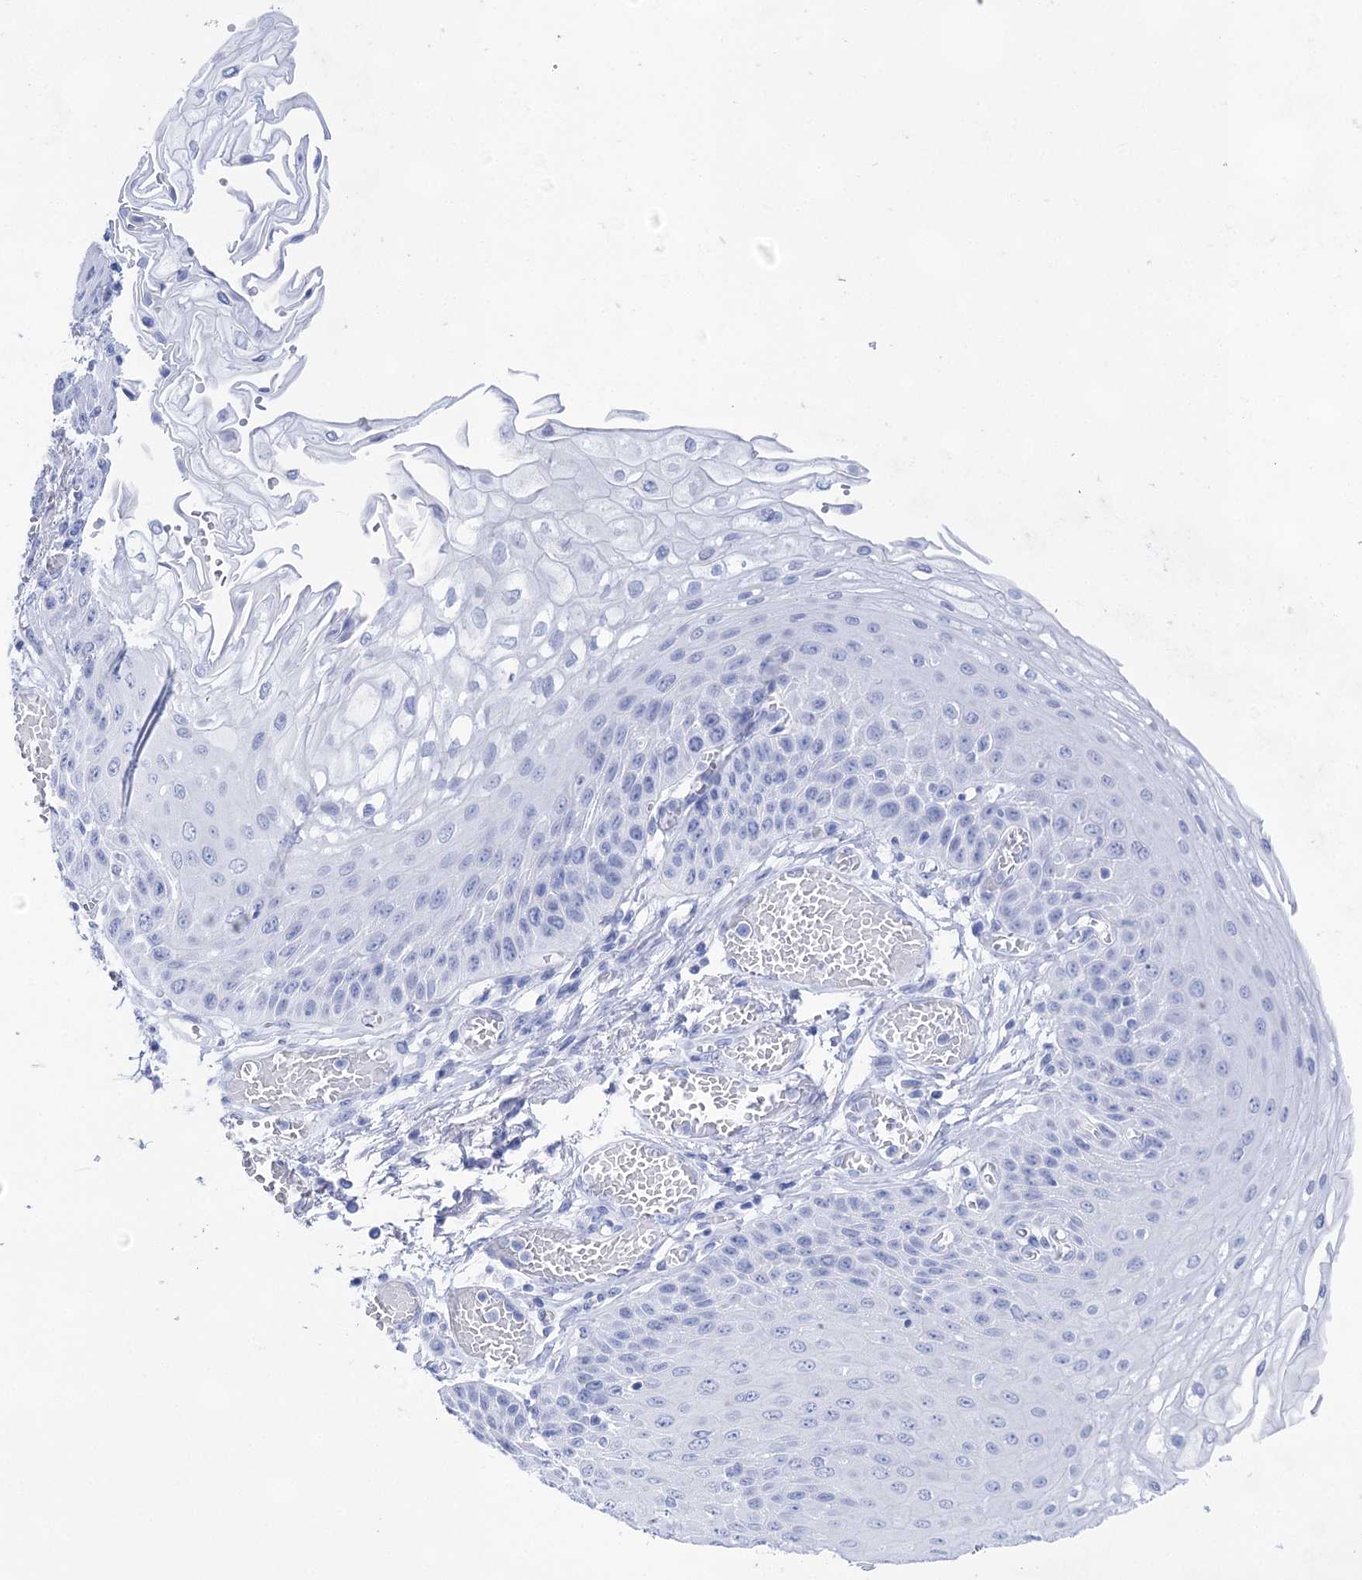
{"staining": {"intensity": "negative", "quantity": "none", "location": "none"}, "tissue": "esophagus", "cell_type": "Squamous epithelial cells", "image_type": "normal", "snomed": [{"axis": "morphology", "description": "Normal tissue, NOS"}, {"axis": "topography", "description": "Esophagus"}], "caption": "Immunohistochemistry histopathology image of unremarkable esophagus stained for a protein (brown), which demonstrates no positivity in squamous epithelial cells. The staining was performed using DAB (3,3'-diaminobenzidine) to visualize the protein expression in brown, while the nuclei were stained in blue with hematoxylin (Magnification: 20x).", "gene": "LALBA", "patient": {"sex": "male", "age": 81}}